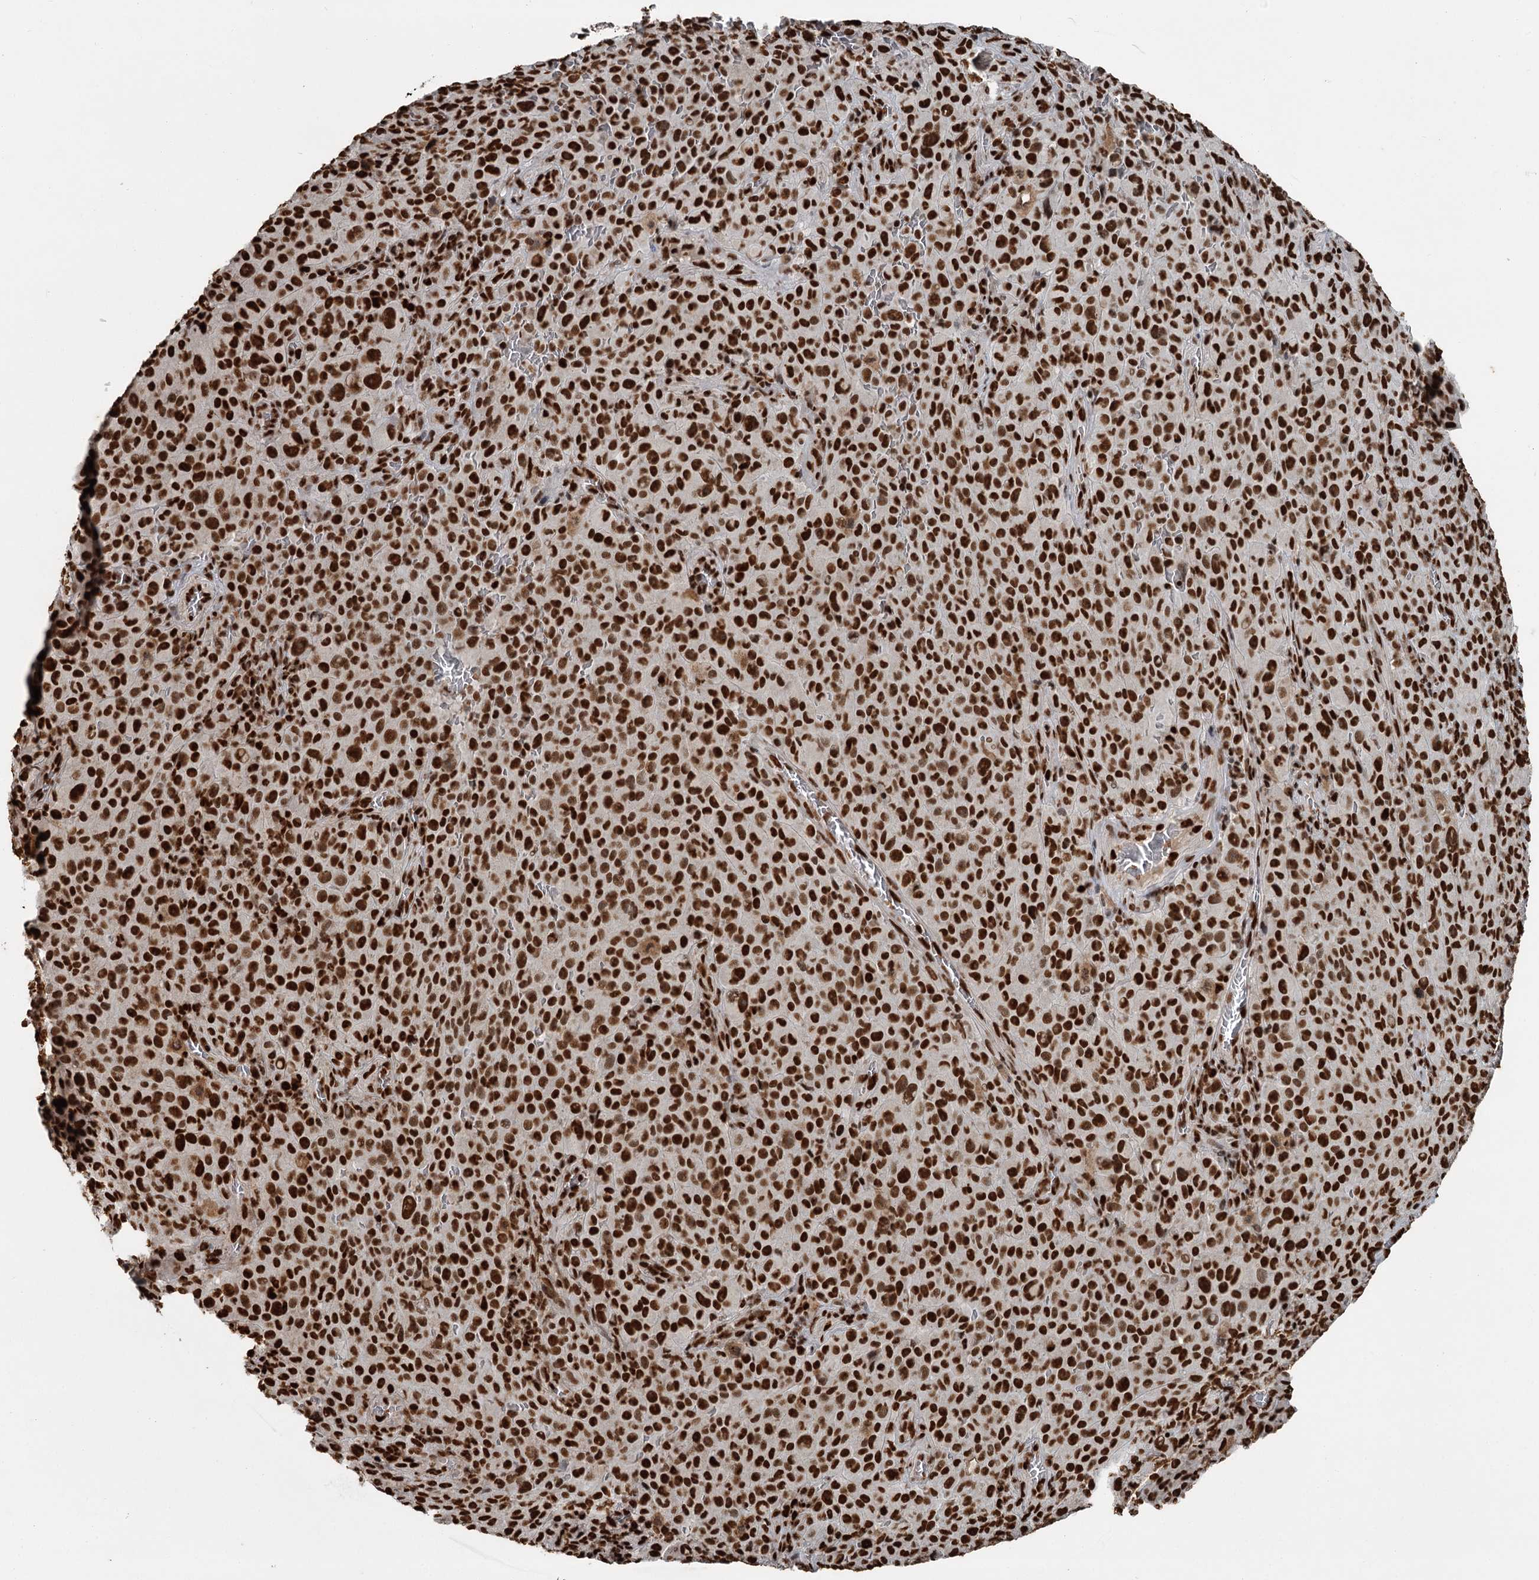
{"staining": {"intensity": "strong", "quantity": ">75%", "location": "nuclear"}, "tissue": "melanoma", "cell_type": "Tumor cells", "image_type": "cancer", "snomed": [{"axis": "morphology", "description": "Malignant melanoma, NOS"}, {"axis": "topography", "description": "Skin"}], "caption": "Strong nuclear protein staining is identified in about >75% of tumor cells in malignant melanoma.", "gene": "RBBP7", "patient": {"sex": "female", "age": 82}}